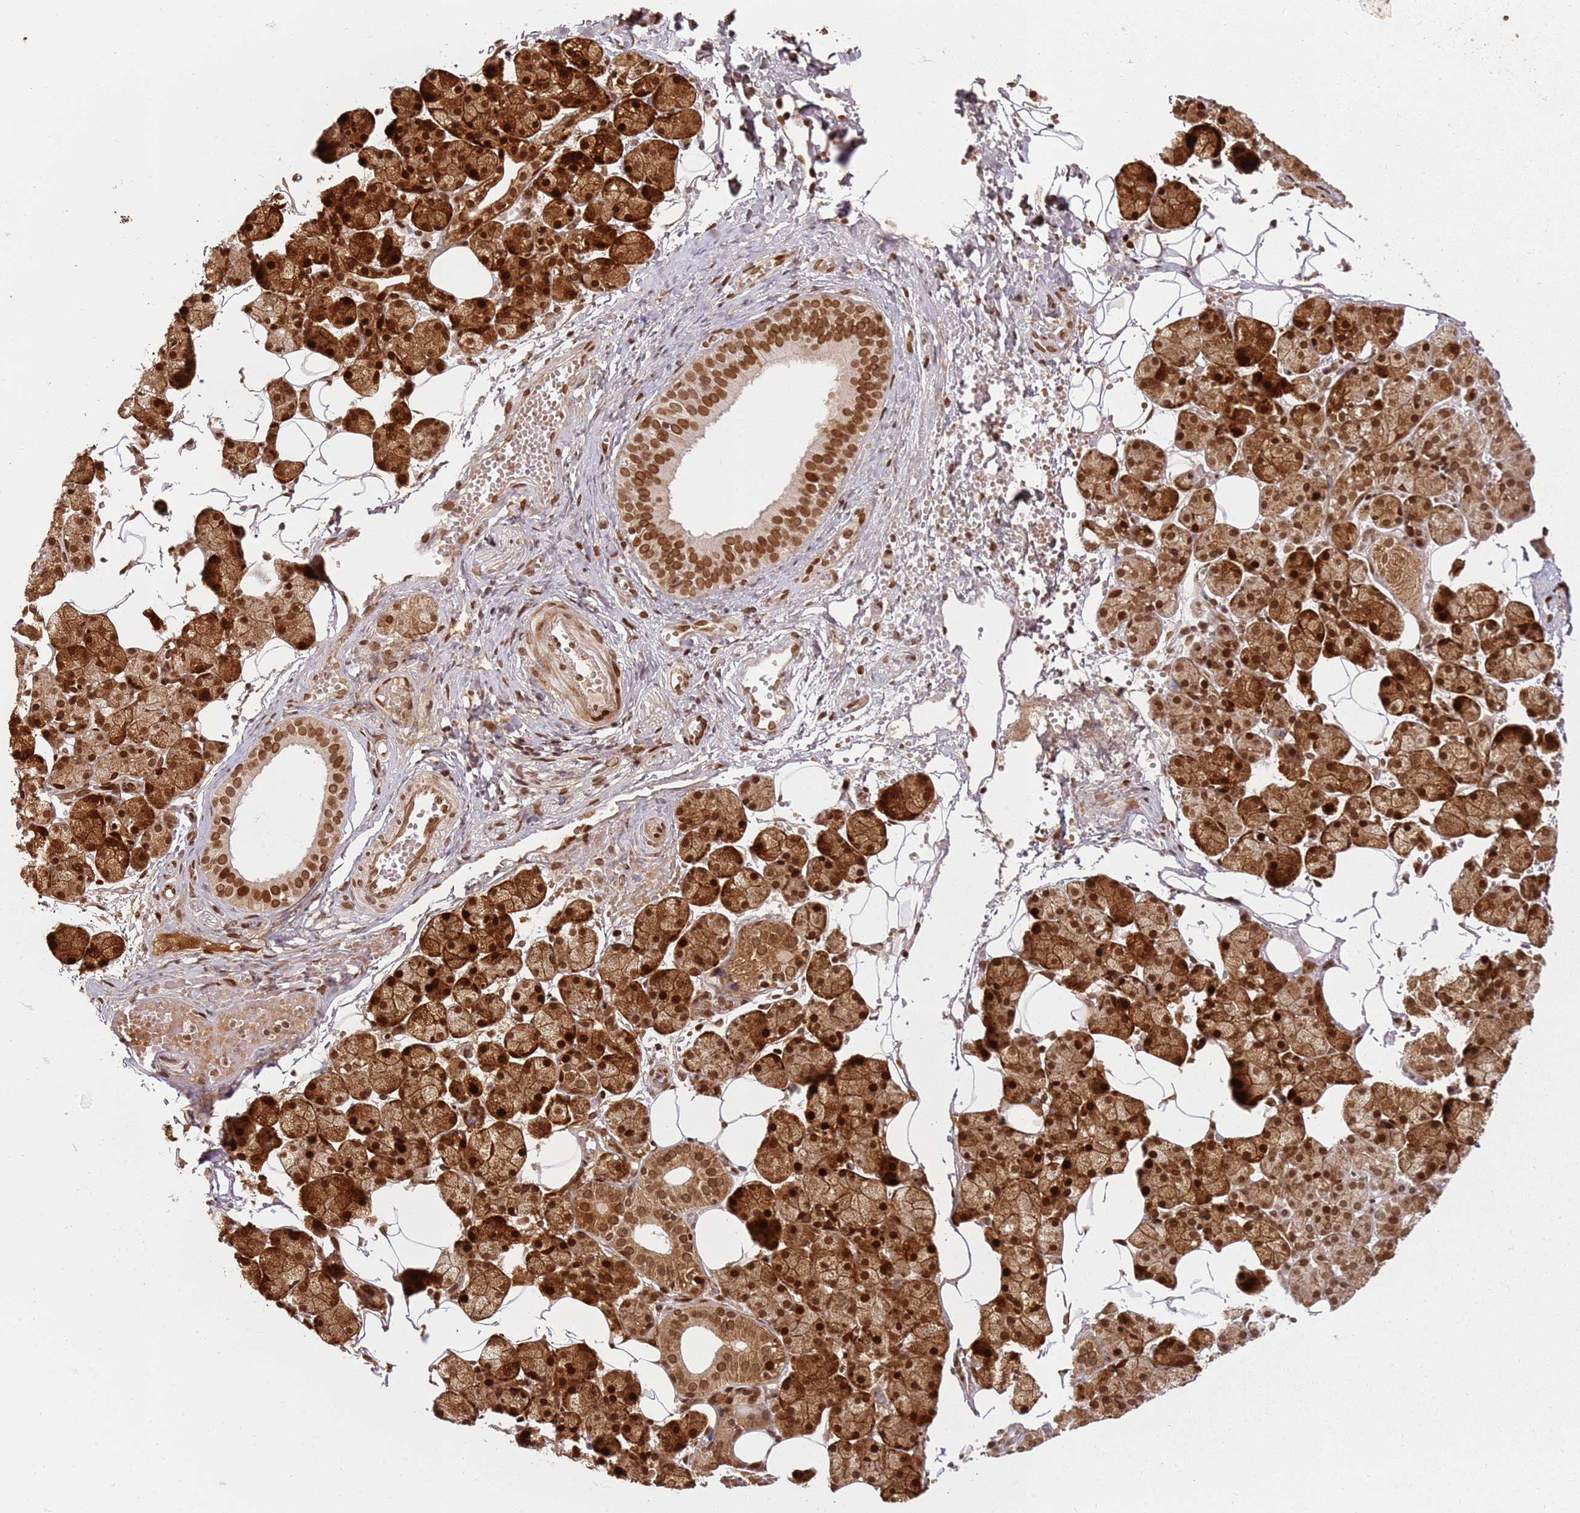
{"staining": {"intensity": "strong", "quantity": ">75%", "location": "cytoplasmic/membranous,nuclear"}, "tissue": "salivary gland", "cell_type": "Glandular cells", "image_type": "normal", "snomed": [{"axis": "morphology", "description": "Normal tissue, NOS"}, {"axis": "topography", "description": "Salivary gland"}], "caption": "Immunohistochemical staining of benign human salivary gland exhibits strong cytoplasmic/membranous,nuclear protein positivity in approximately >75% of glandular cells. The staining was performed using DAB (3,3'-diaminobenzidine) to visualize the protein expression in brown, while the nuclei were stained in blue with hematoxylin (Magnification: 20x).", "gene": "TENT4A", "patient": {"sex": "female", "age": 33}}